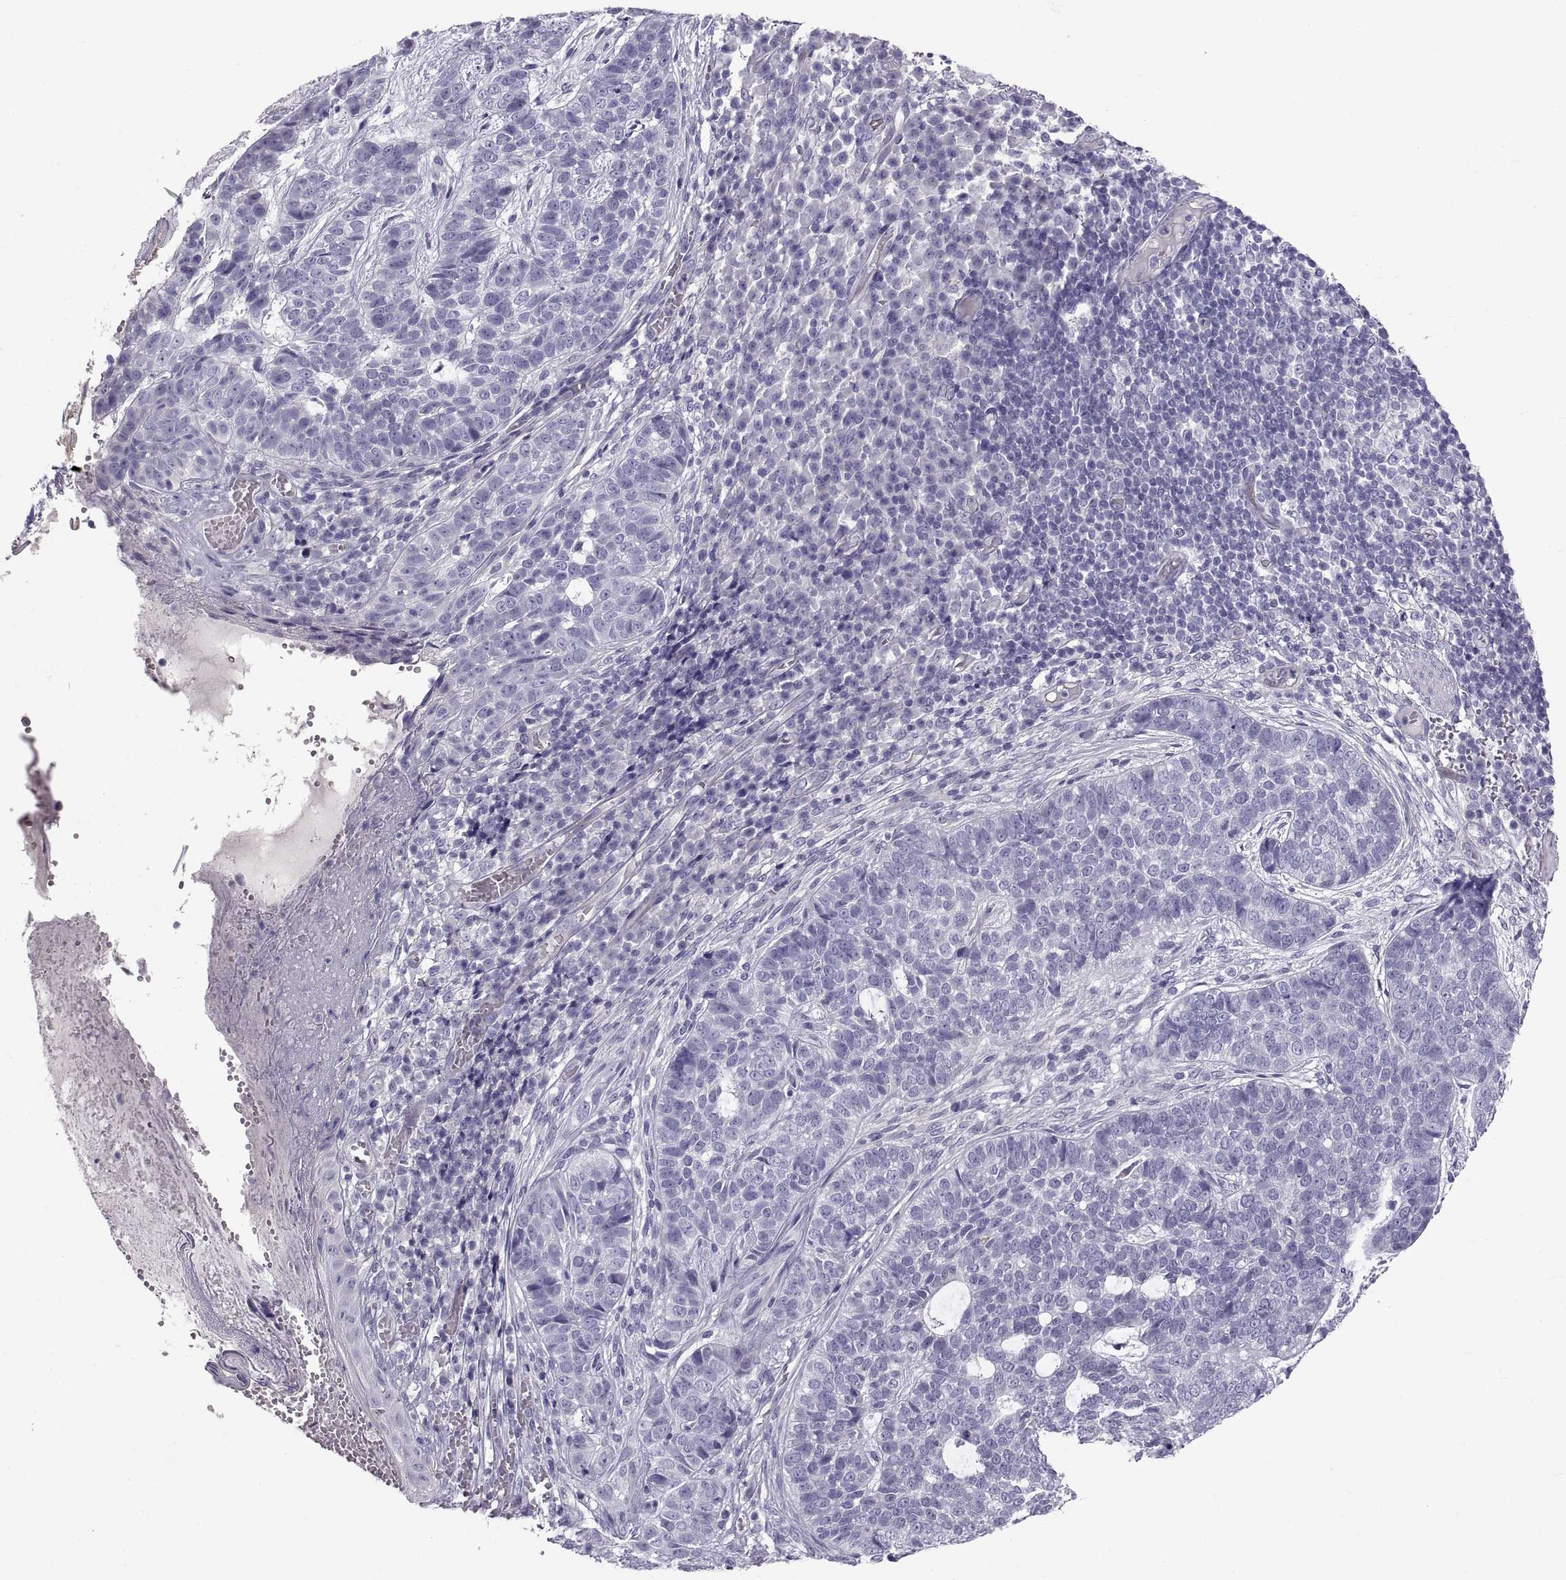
{"staining": {"intensity": "negative", "quantity": "none", "location": "none"}, "tissue": "skin cancer", "cell_type": "Tumor cells", "image_type": "cancer", "snomed": [{"axis": "morphology", "description": "Basal cell carcinoma"}, {"axis": "topography", "description": "Skin"}], "caption": "Tumor cells are negative for protein expression in human basal cell carcinoma (skin).", "gene": "CRYBB3", "patient": {"sex": "female", "age": 69}}